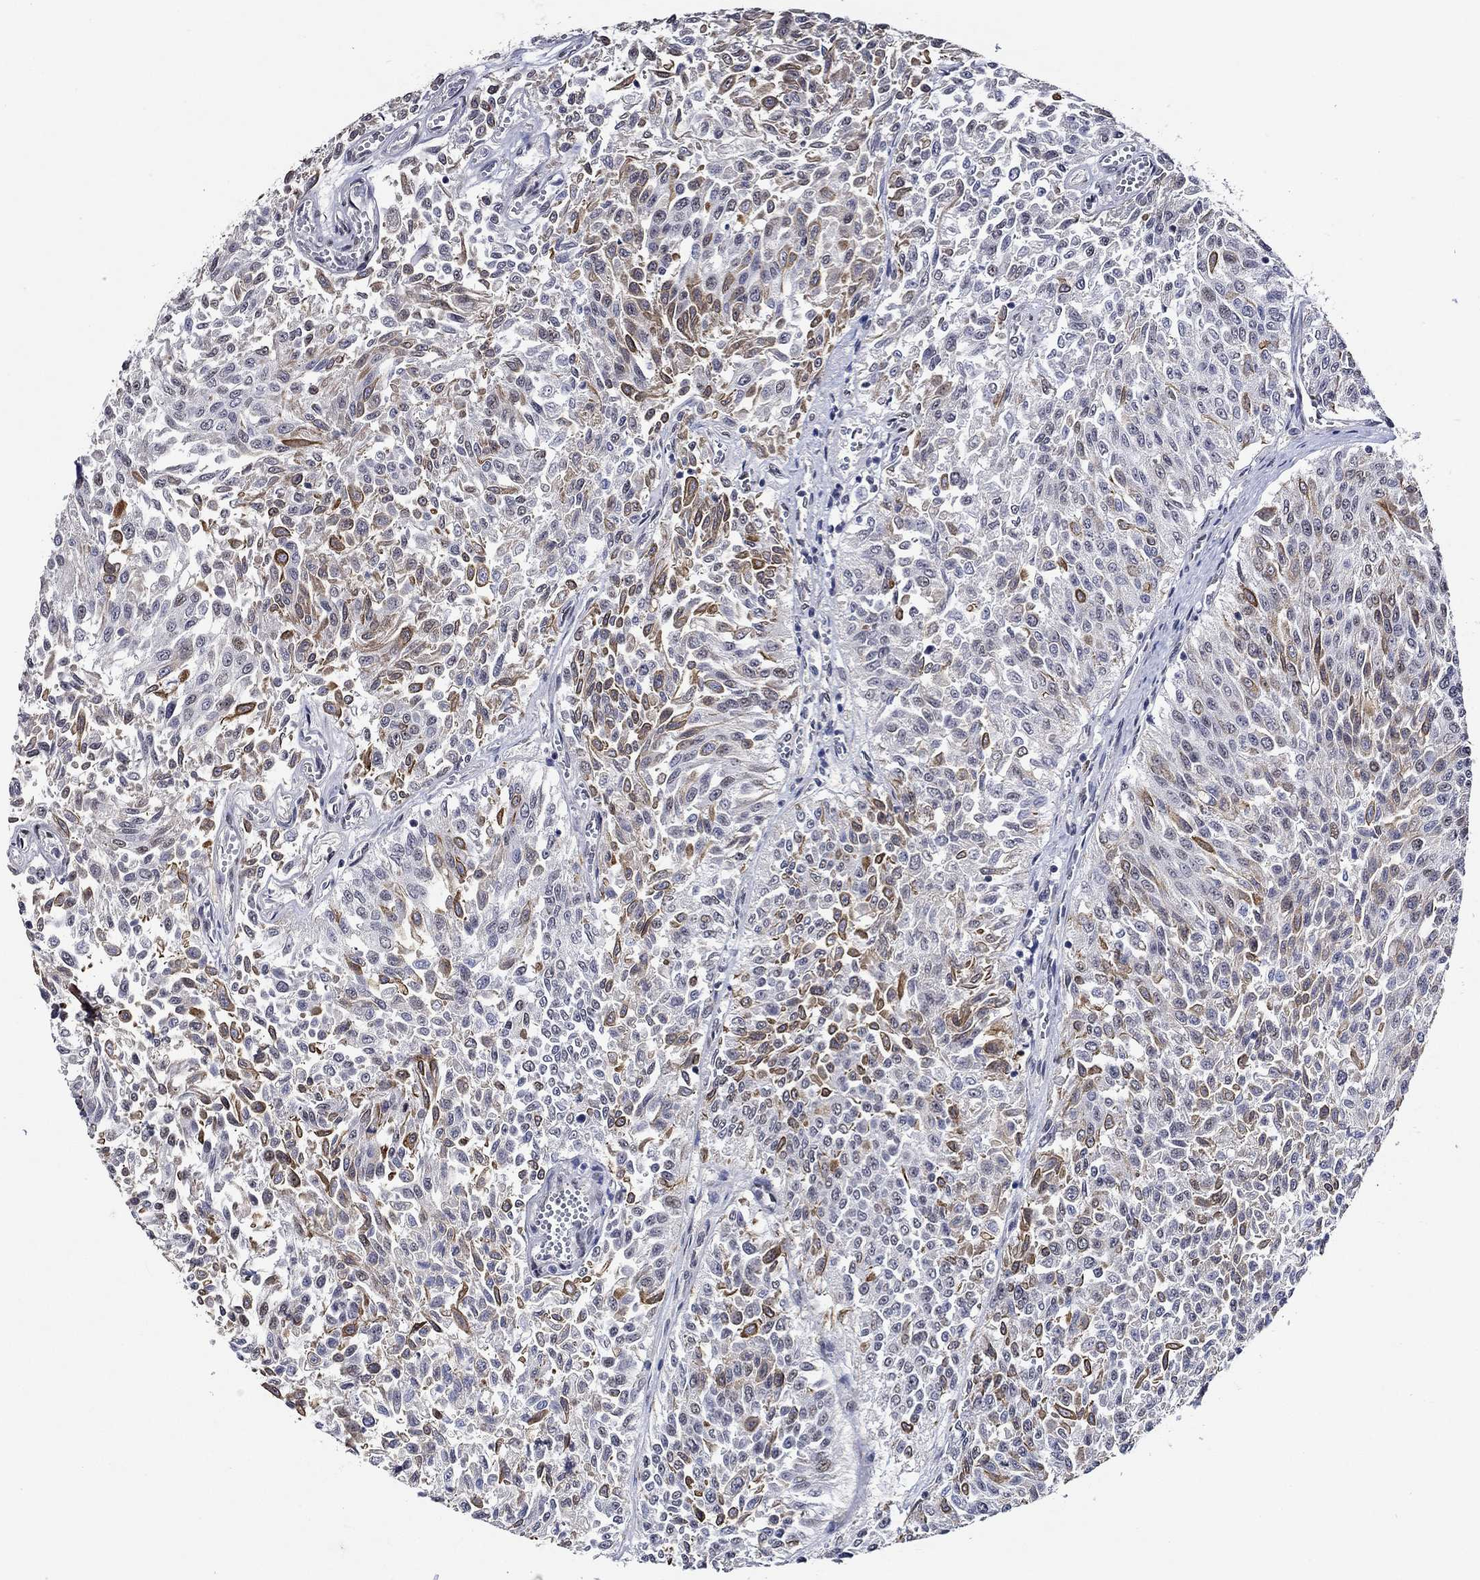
{"staining": {"intensity": "strong", "quantity": "<25%", "location": "cytoplasmic/membranous"}, "tissue": "urothelial cancer", "cell_type": "Tumor cells", "image_type": "cancer", "snomed": [{"axis": "morphology", "description": "Urothelial carcinoma, Low grade"}, {"axis": "topography", "description": "Urinary bladder"}], "caption": "Protein analysis of urothelial cancer tissue exhibits strong cytoplasmic/membranous expression in about <25% of tumor cells.", "gene": "GATA2", "patient": {"sex": "male", "age": 78}}